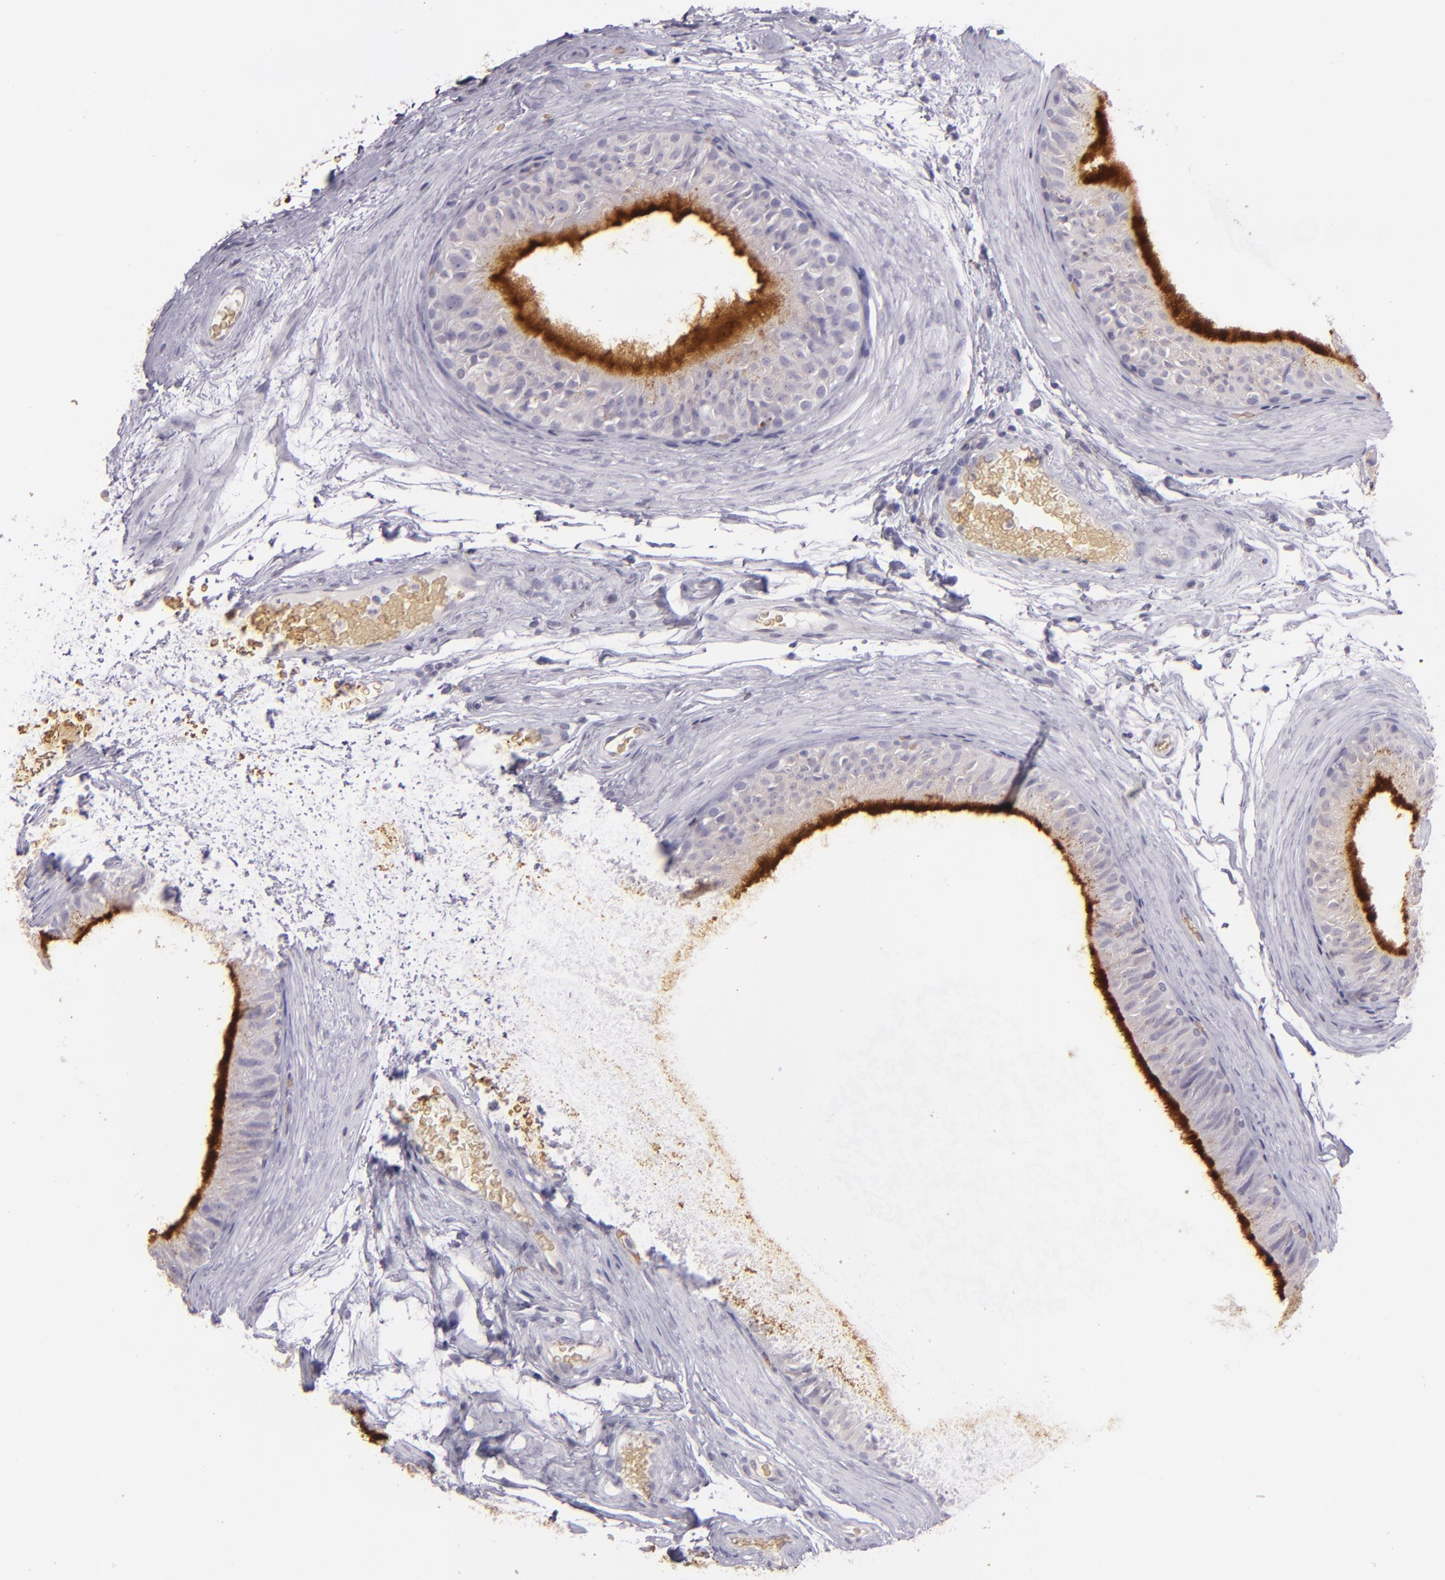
{"staining": {"intensity": "strong", "quantity": "25%-75%", "location": "cytoplasmic/membranous"}, "tissue": "epididymis", "cell_type": "Glandular cells", "image_type": "normal", "snomed": [{"axis": "morphology", "description": "Normal tissue, NOS"}, {"axis": "topography", "description": "Testis"}, {"axis": "topography", "description": "Epididymis"}], "caption": "Immunohistochemical staining of unremarkable epididymis exhibits strong cytoplasmic/membranous protein positivity in approximately 25%-75% of glandular cells.", "gene": "ACE", "patient": {"sex": "male", "age": 36}}